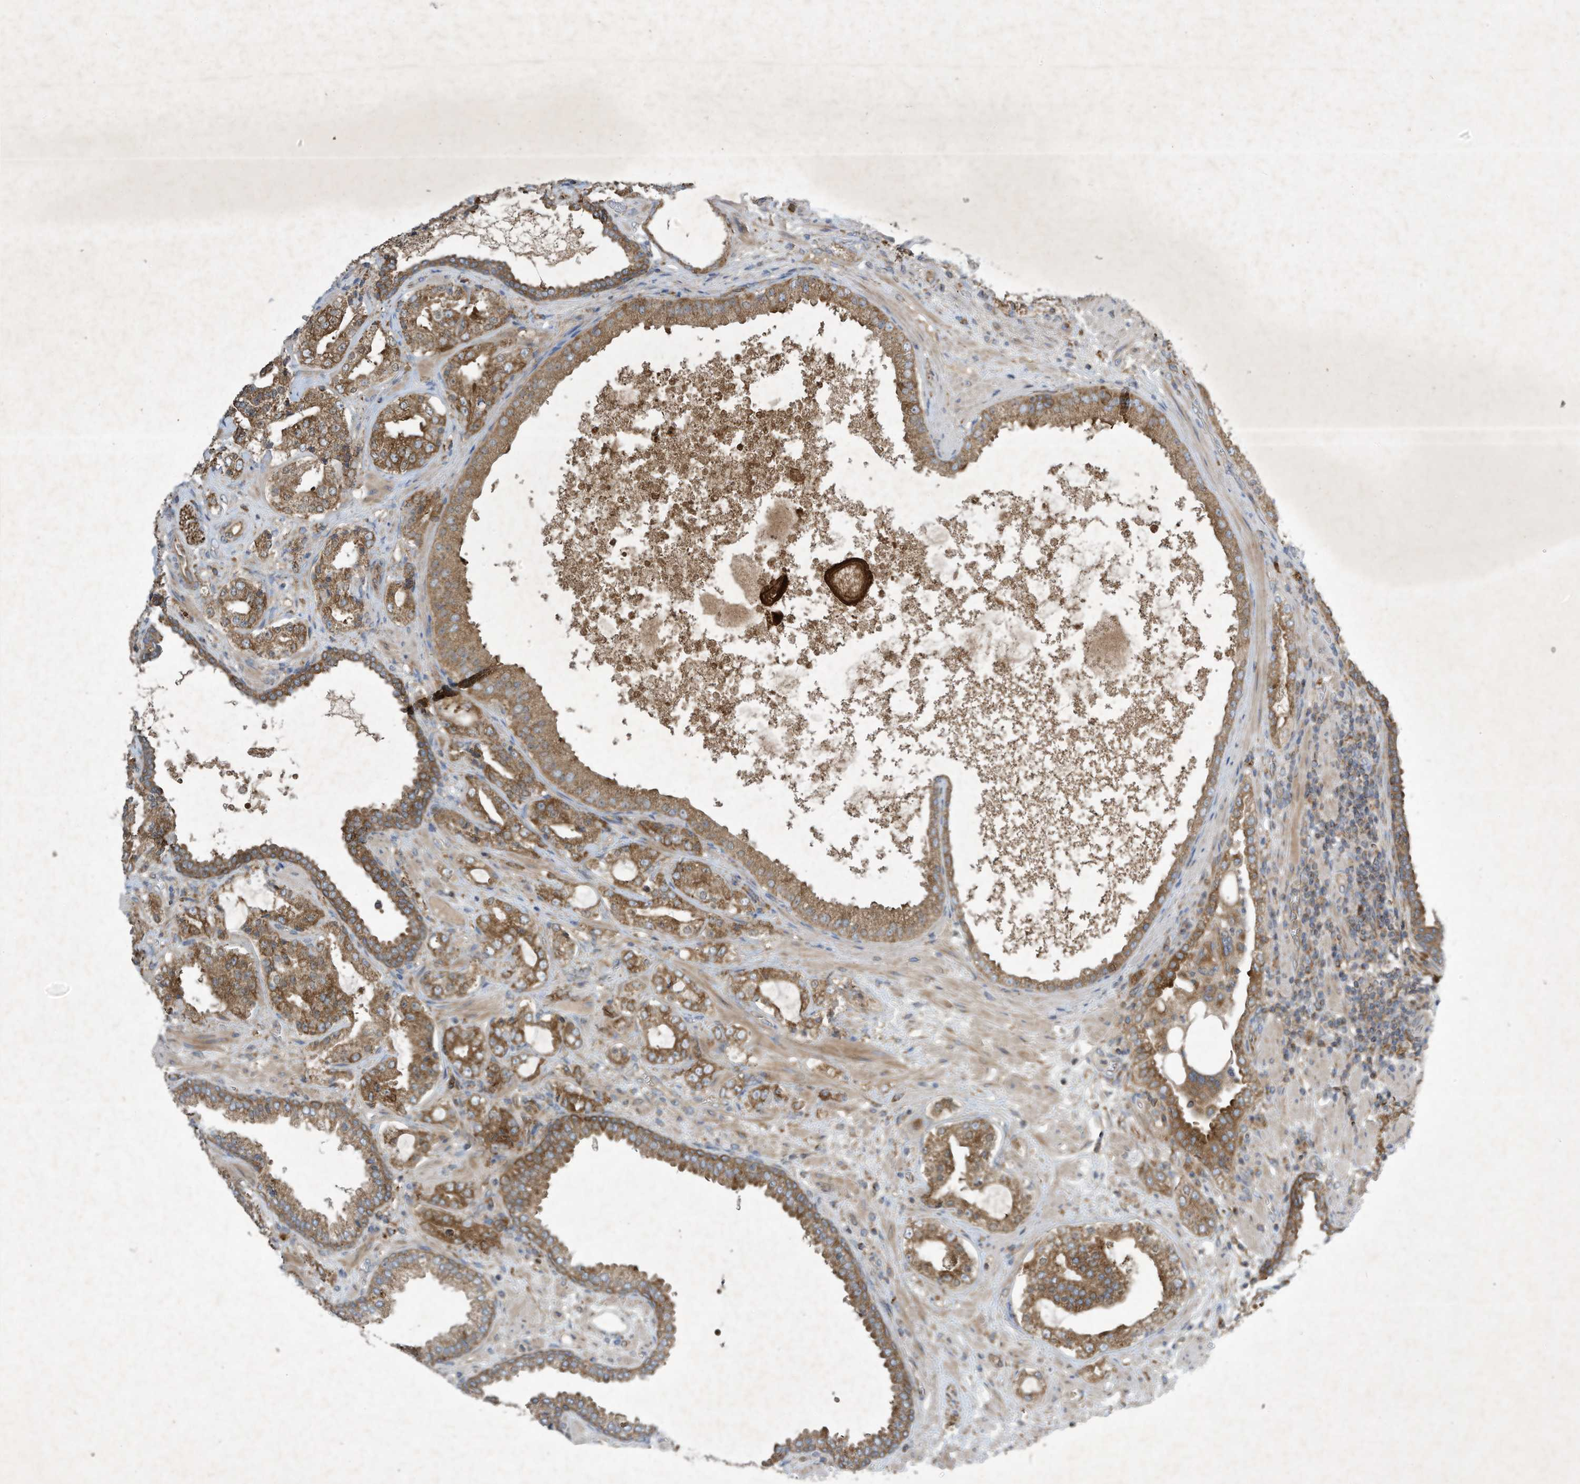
{"staining": {"intensity": "moderate", "quantity": ">75%", "location": "cytoplasmic/membranous"}, "tissue": "prostate cancer", "cell_type": "Tumor cells", "image_type": "cancer", "snomed": [{"axis": "morphology", "description": "Adenocarcinoma, High grade"}, {"axis": "topography", "description": "Prostate"}], "caption": "Immunohistochemistry (DAB (3,3'-diaminobenzidine)) staining of prostate cancer (high-grade adenocarcinoma) exhibits moderate cytoplasmic/membranous protein positivity in about >75% of tumor cells.", "gene": "SYNJ2", "patient": {"sex": "male", "age": 64}}